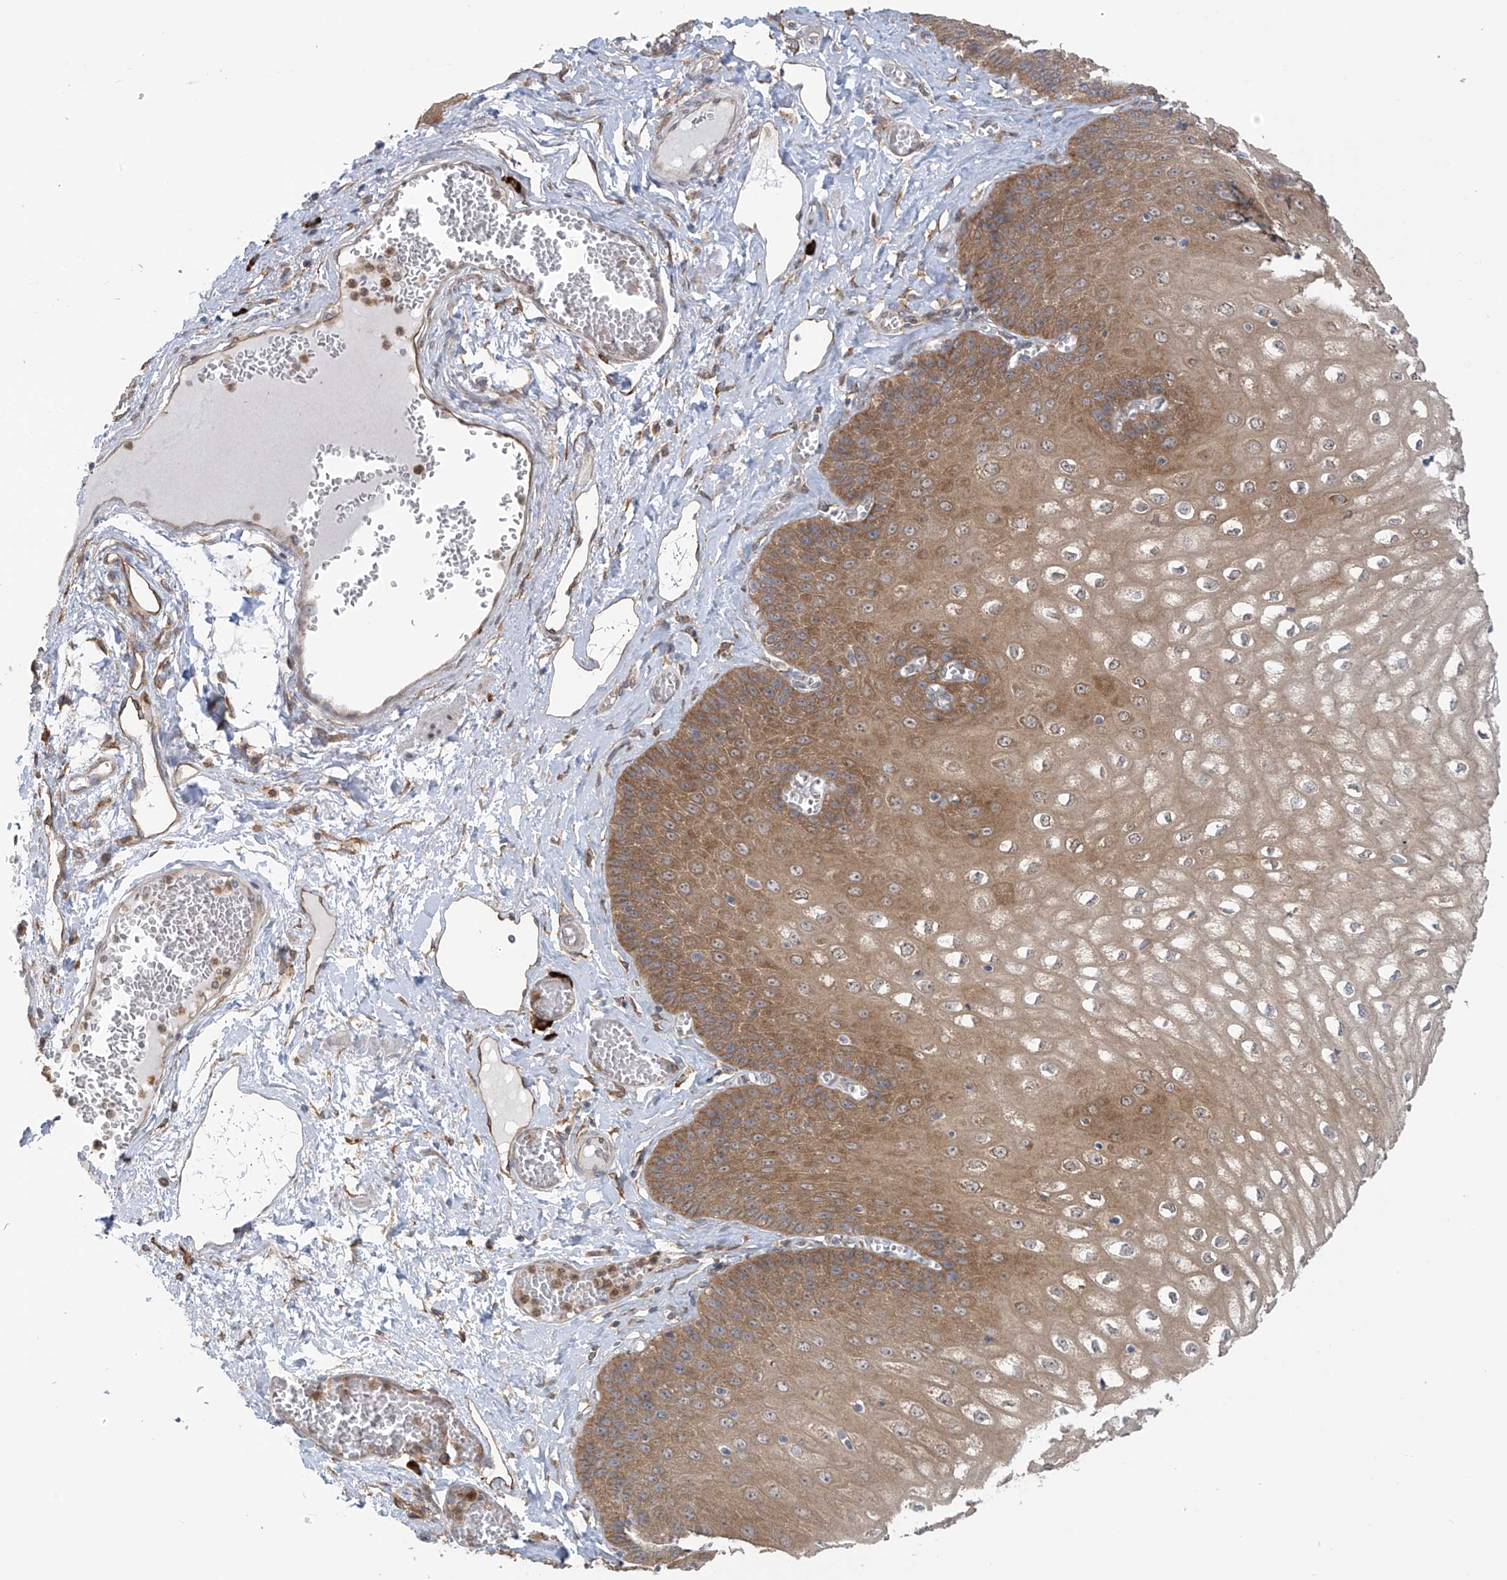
{"staining": {"intensity": "moderate", "quantity": ">75%", "location": "cytoplasmic/membranous"}, "tissue": "esophagus", "cell_type": "Squamous epithelial cells", "image_type": "normal", "snomed": [{"axis": "morphology", "description": "Normal tissue, NOS"}, {"axis": "topography", "description": "Esophagus"}], "caption": "Immunohistochemistry photomicrograph of normal human esophagus stained for a protein (brown), which exhibits medium levels of moderate cytoplasmic/membranous expression in approximately >75% of squamous epithelial cells.", "gene": "KIAA1522", "patient": {"sex": "male", "age": 60}}